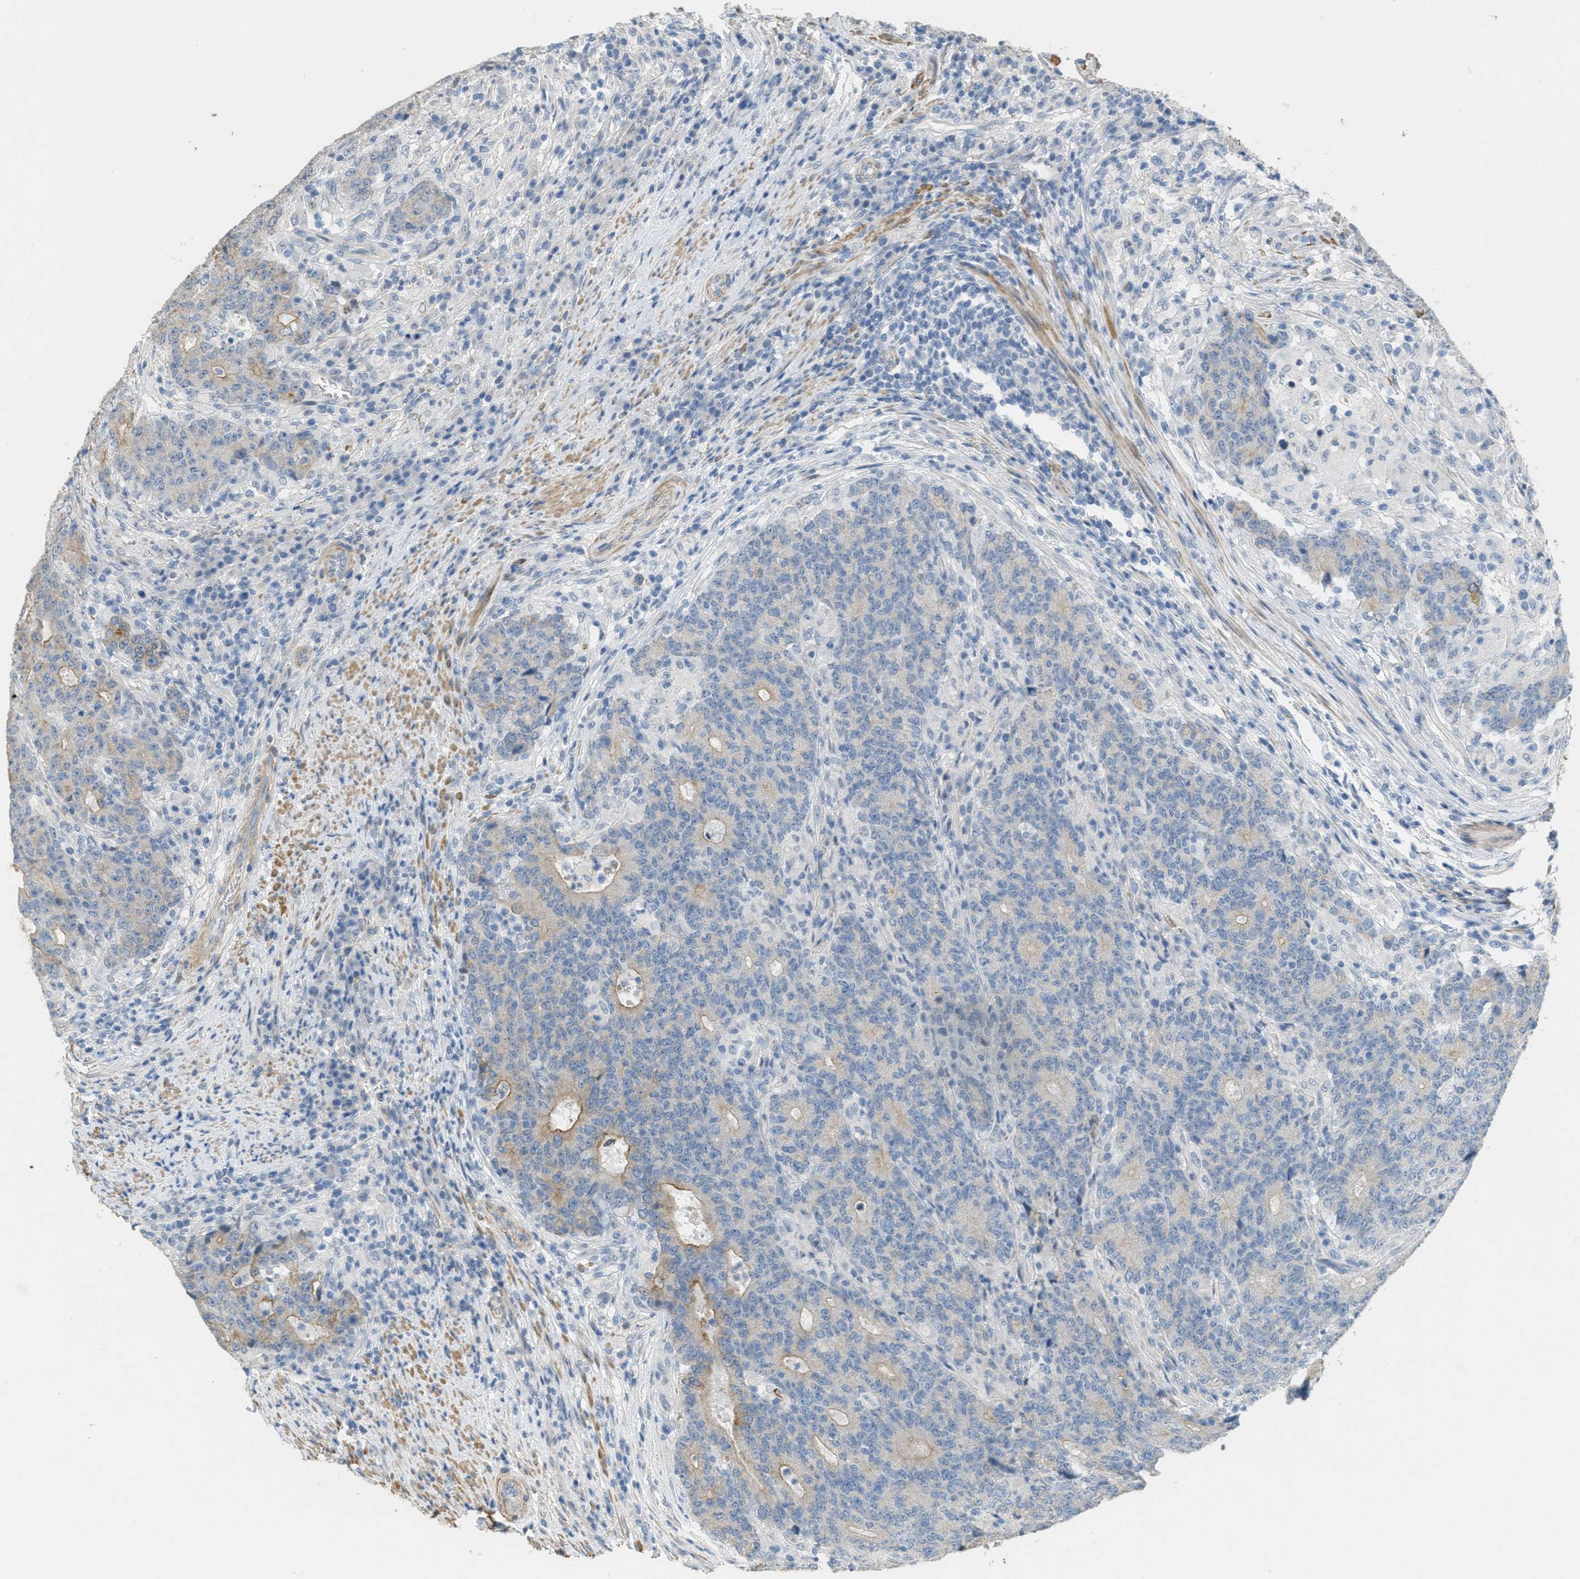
{"staining": {"intensity": "moderate", "quantity": "<25%", "location": "cytoplasmic/membranous"}, "tissue": "colorectal cancer", "cell_type": "Tumor cells", "image_type": "cancer", "snomed": [{"axis": "morphology", "description": "Normal tissue, NOS"}, {"axis": "morphology", "description": "Adenocarcinoma, NOS"}, {"axis": "topography", "description": "Colon"}], "caption": "Human colorectal adenocarcinoma stained with a brown dye displays moderate cytoplasmic/membranous positive expression in approximately <25% of tumor cells.", "gene": "MRS2", "patient": {"sex": "female", "age": 75}}